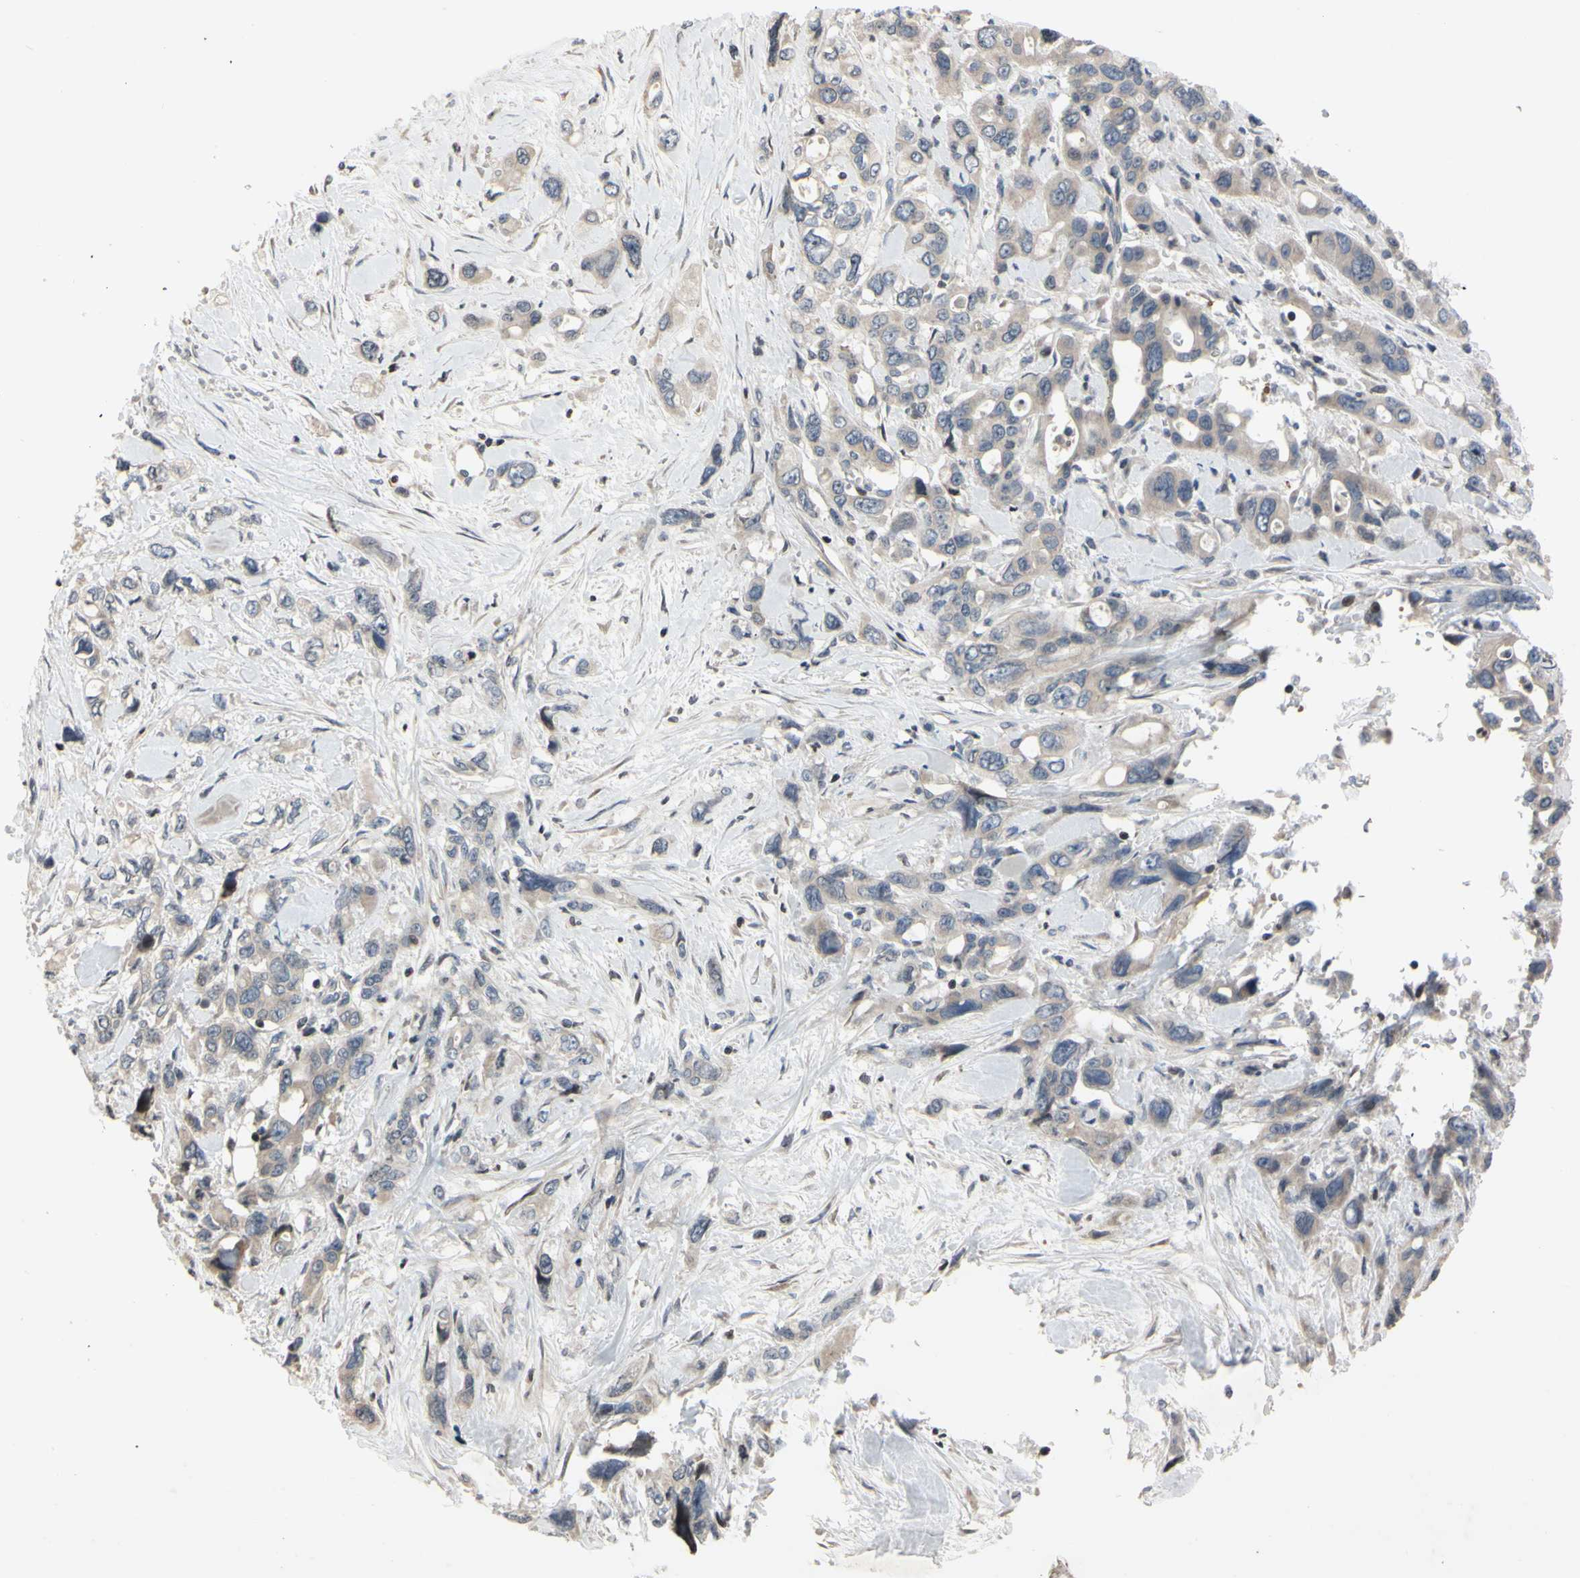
{"staining": {"intensity": "negative", "quantity": "none", "location": "none"}, "tissue": "pancreatic cancer", "cell_type": "Tumor cells", "image_type": "cancer", "snomed": [{"axis": "morphology", "description": "Adenocarcinoma, NOS"}, {"axis": "topography", "description": "Pancreas"}], "caption": "Tumor cells are negative for protein expression in human pancreatic cancer.", "gene": "ARG1", "patient": {"sex": "male", "age": 46}}